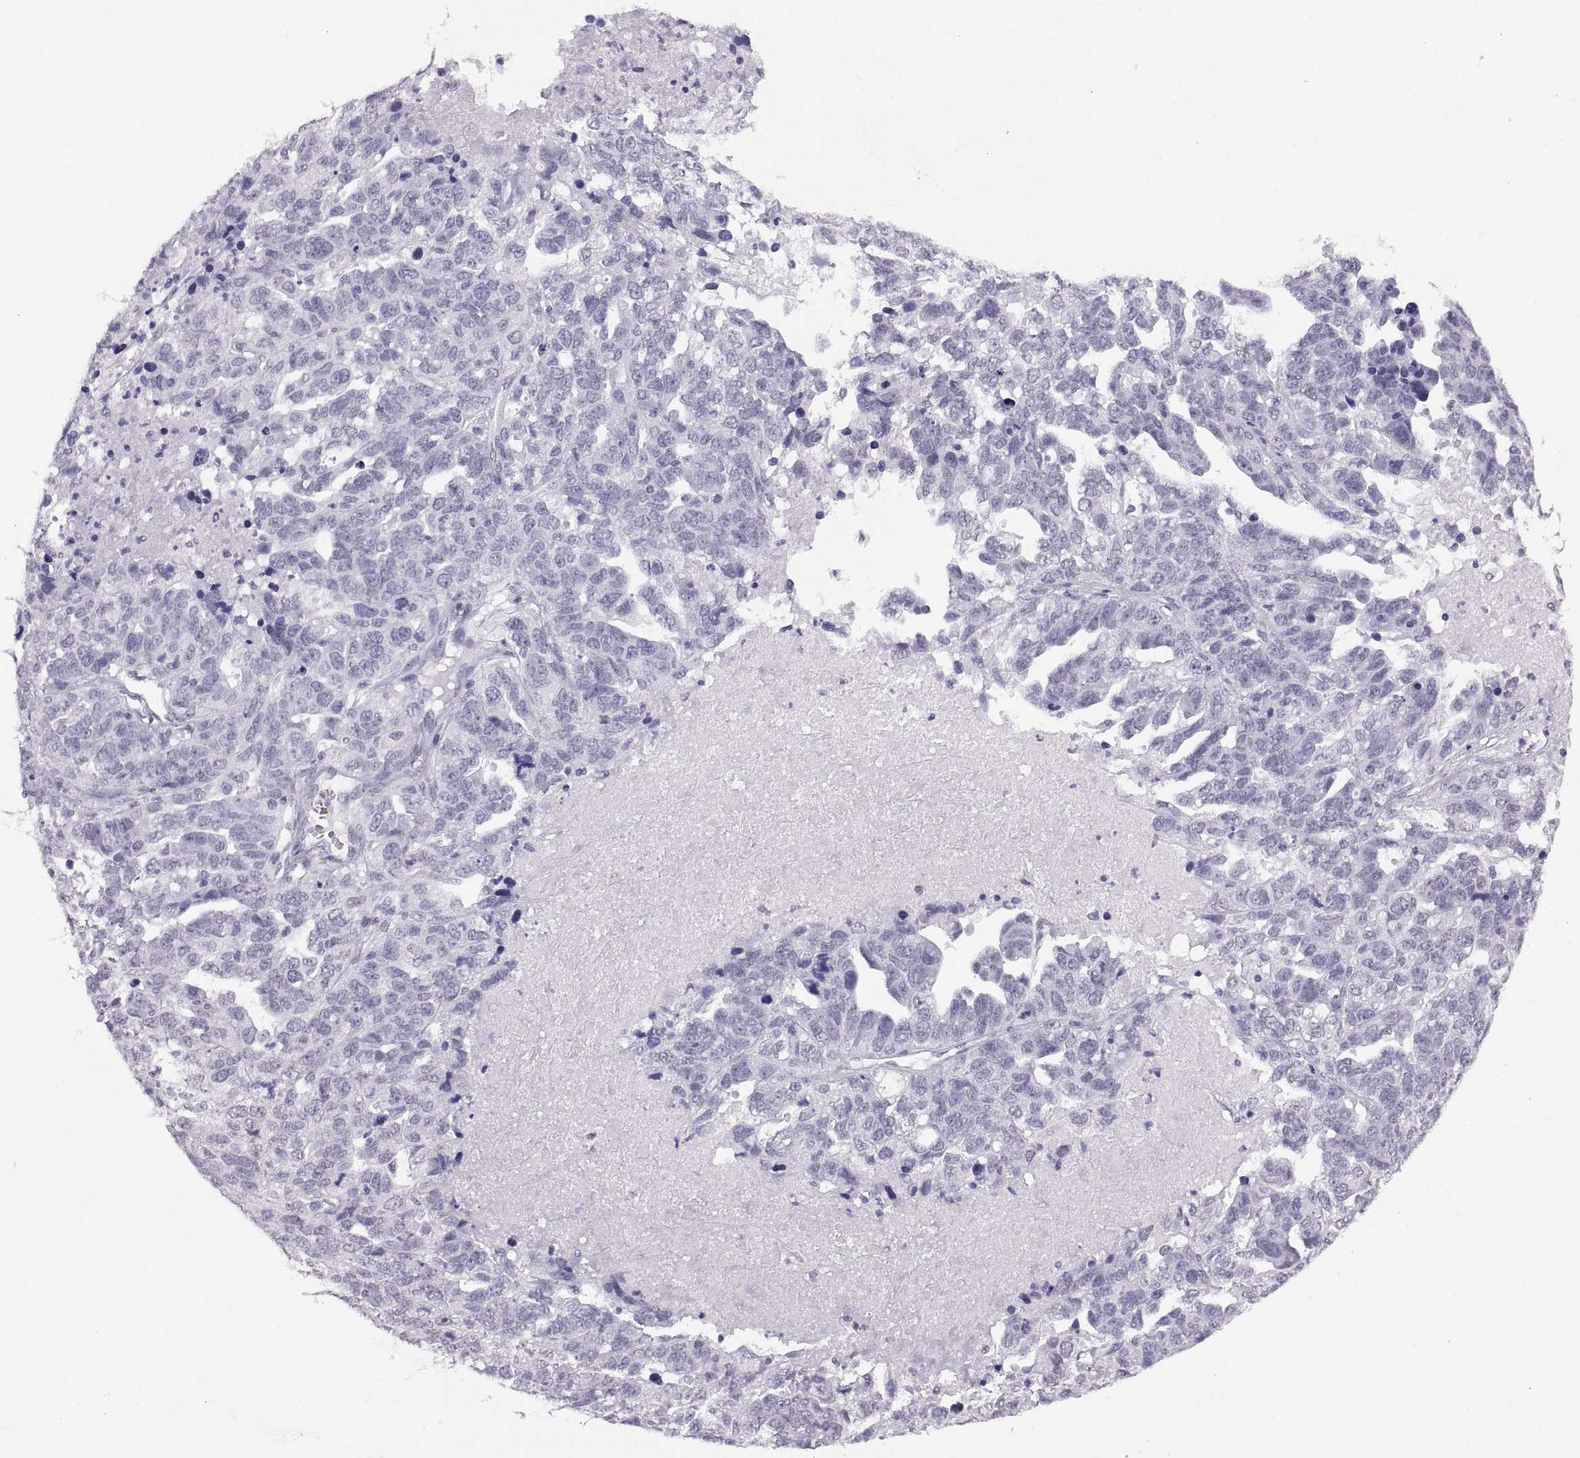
{"staining": {"intensity": "negative", "quantity": "none", "location": "none"}, "tissue": "ovarian cancer", "cell_type": "Tumor cells", "image_type": "cancer", "snomed": [{"axis": "morphology", "description": "Cystadenocarcinoma, serous, NOS"}, {"axis": "topography", "description": "Ovary"}], "caption": "High power microscopy photomicrograph of an IHC image of ovarian cancer (serous cystadenocarcinoma), revealing no significant expression in tumor cells.", "gene": "CARTPT", "patient": {"sex": "female", "age": 71}}